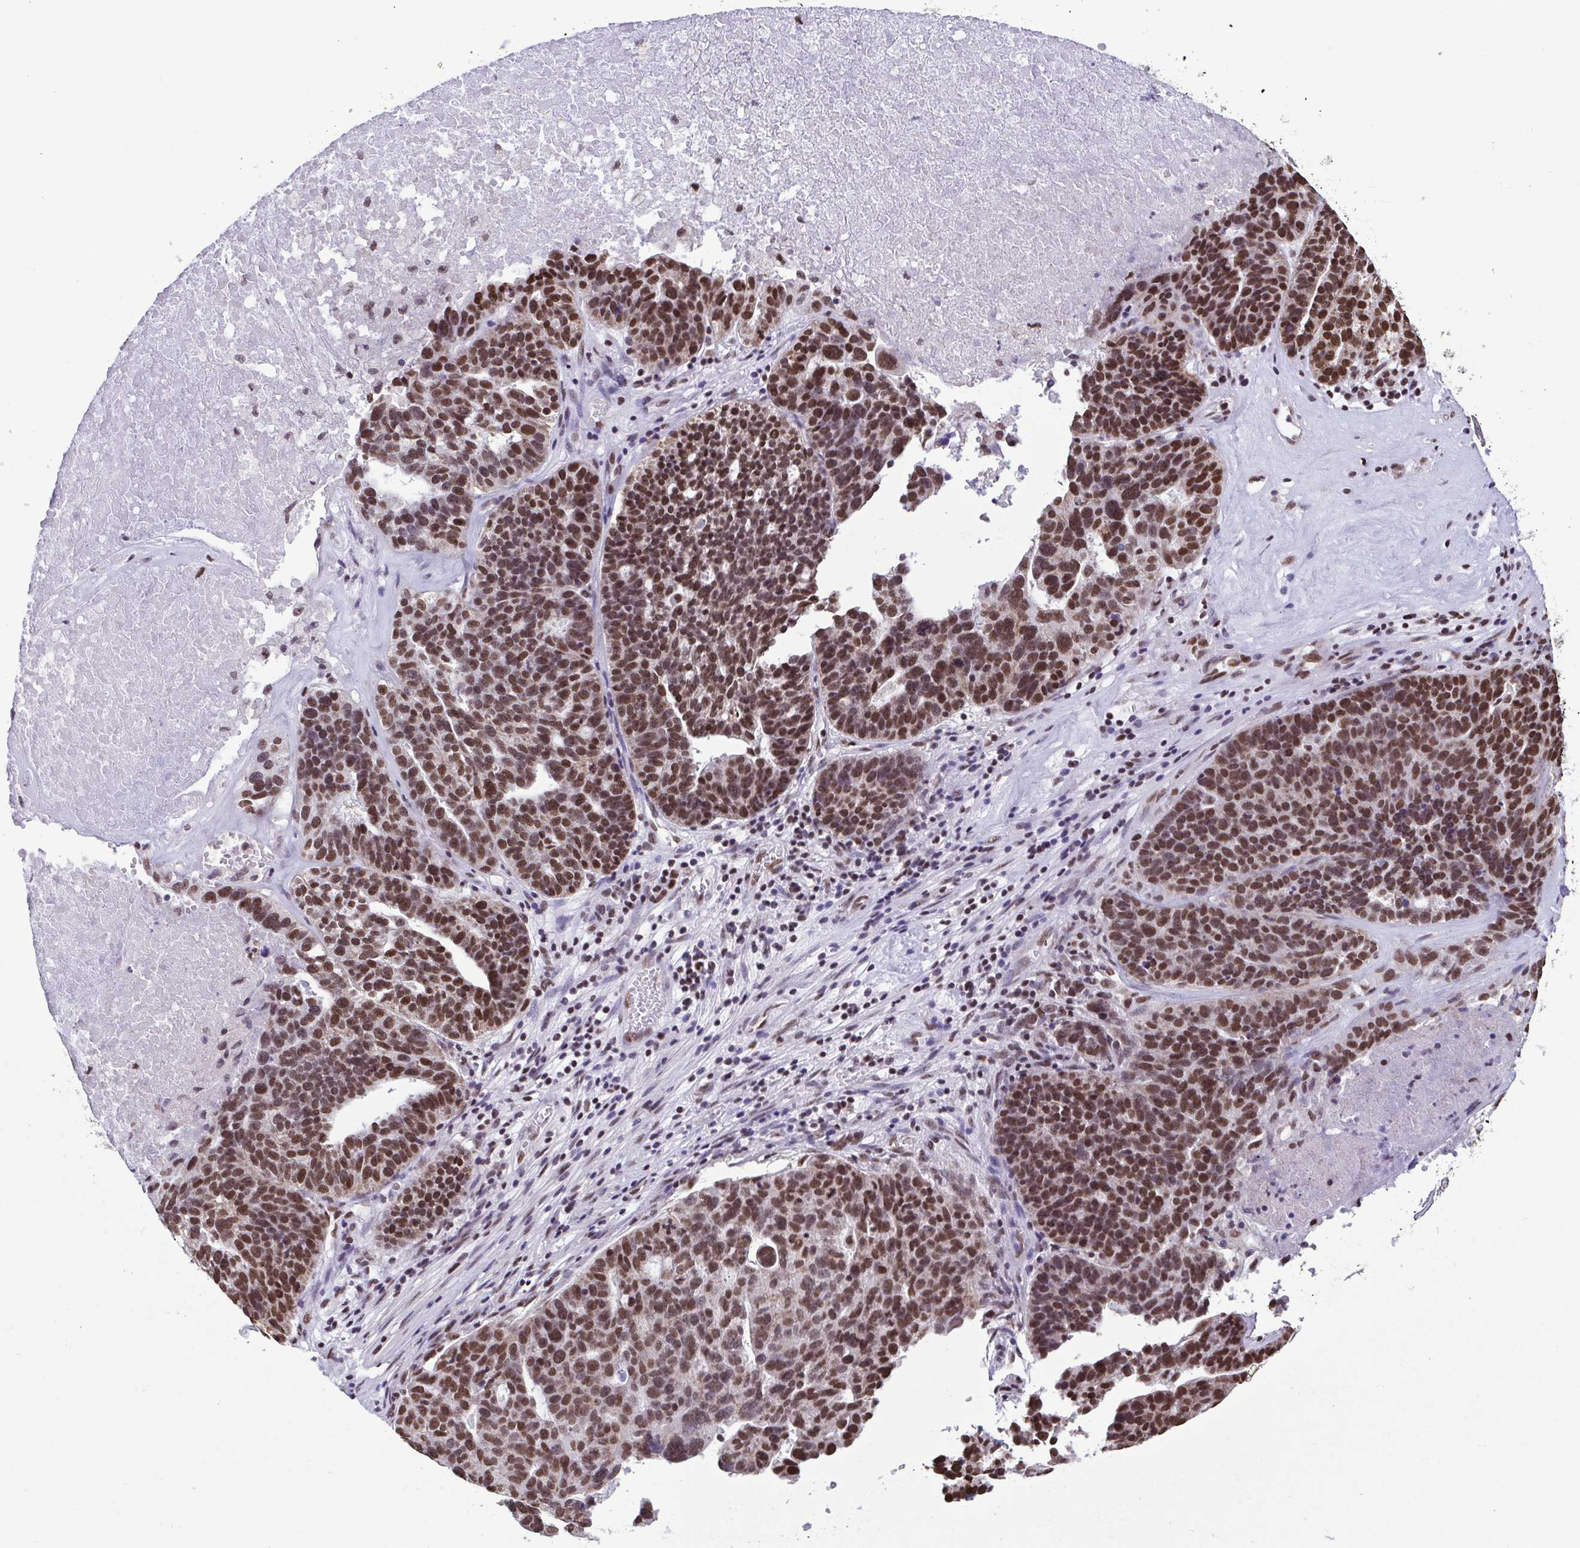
{"staining": {"intensity": "strong", "quantity": ">75%", "location": "nuclear"}, "tissue": "ovarian cancer", "cell_type": "Tumor cells", "image_type": "cancer", "snomed": [{"axis": "morphology", "description": "Cystadenocarcinoma, serous, NOS"}, {"axis": "topography", "description": "Ovary"}], "caption": "A brown stain labels strong nuclear staining of a protein in ovarian cancer (serous cystadenocarcinoma) tumor cells.", "gene": "TIMM21", "patient": {"sex": "female", "age": 59}}